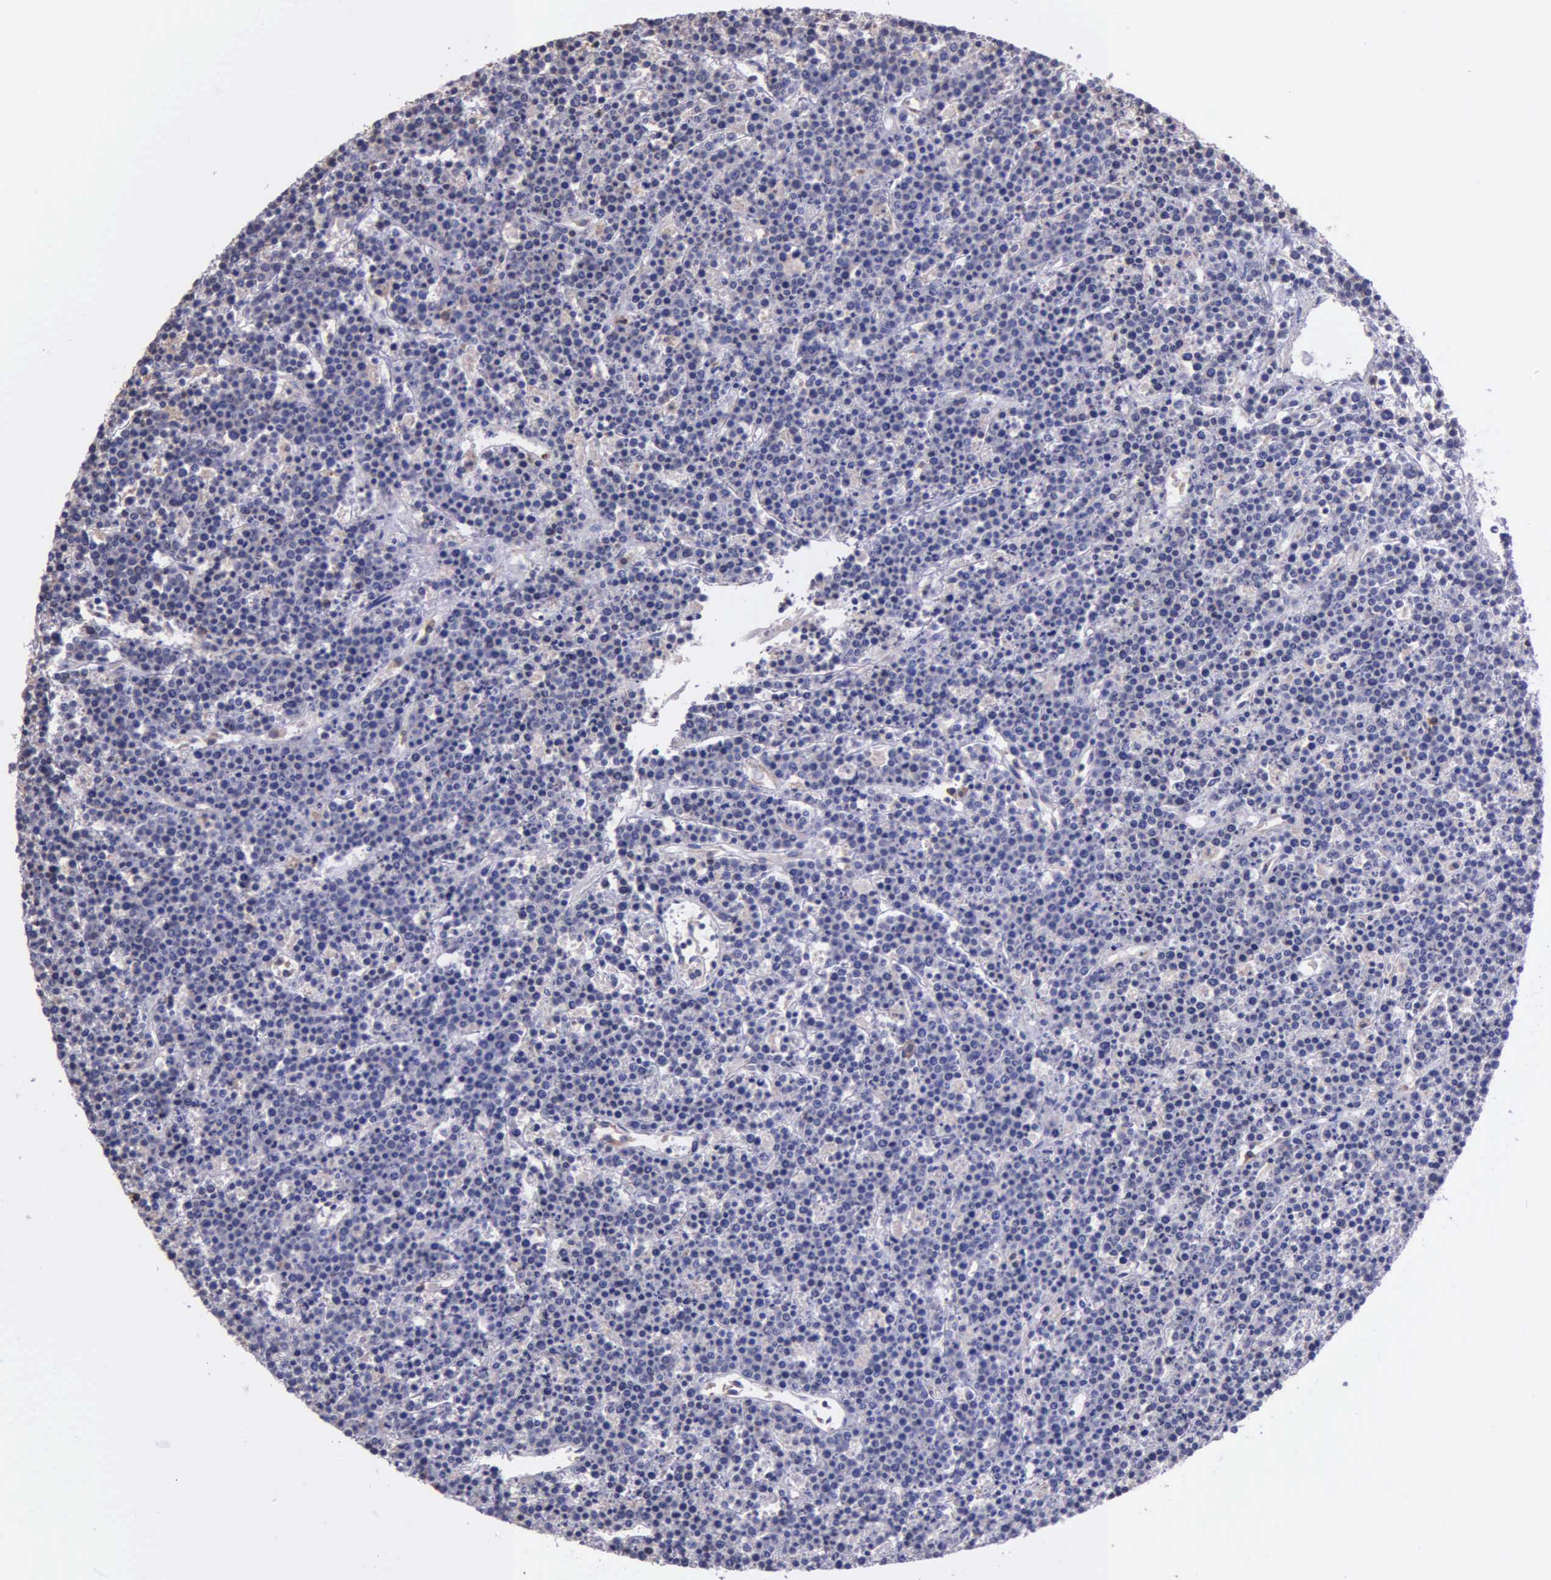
{"staining": {"intensity": "negative", "quantity": "none", "location": "none"}, "tissue": "lymphoma", "cell_type": "Tumor cells", "image_type": "cancer", "snomed": [{"axis": "morphology", "description": "Malignant lymphoma, non-Hodgkin's type, High grade"}, {"axis": "topography", "description": "Ovary"}], "caption": "High power microscopy photomicrograph of an immunohistochemistry micrograph of malignant lymphoma, non-Hodgkin's type (high-grade), revealing no significant staining in tumor cells.", "gene": "ZC3H12B", "patient": {"sex": "female", "age": 56}}